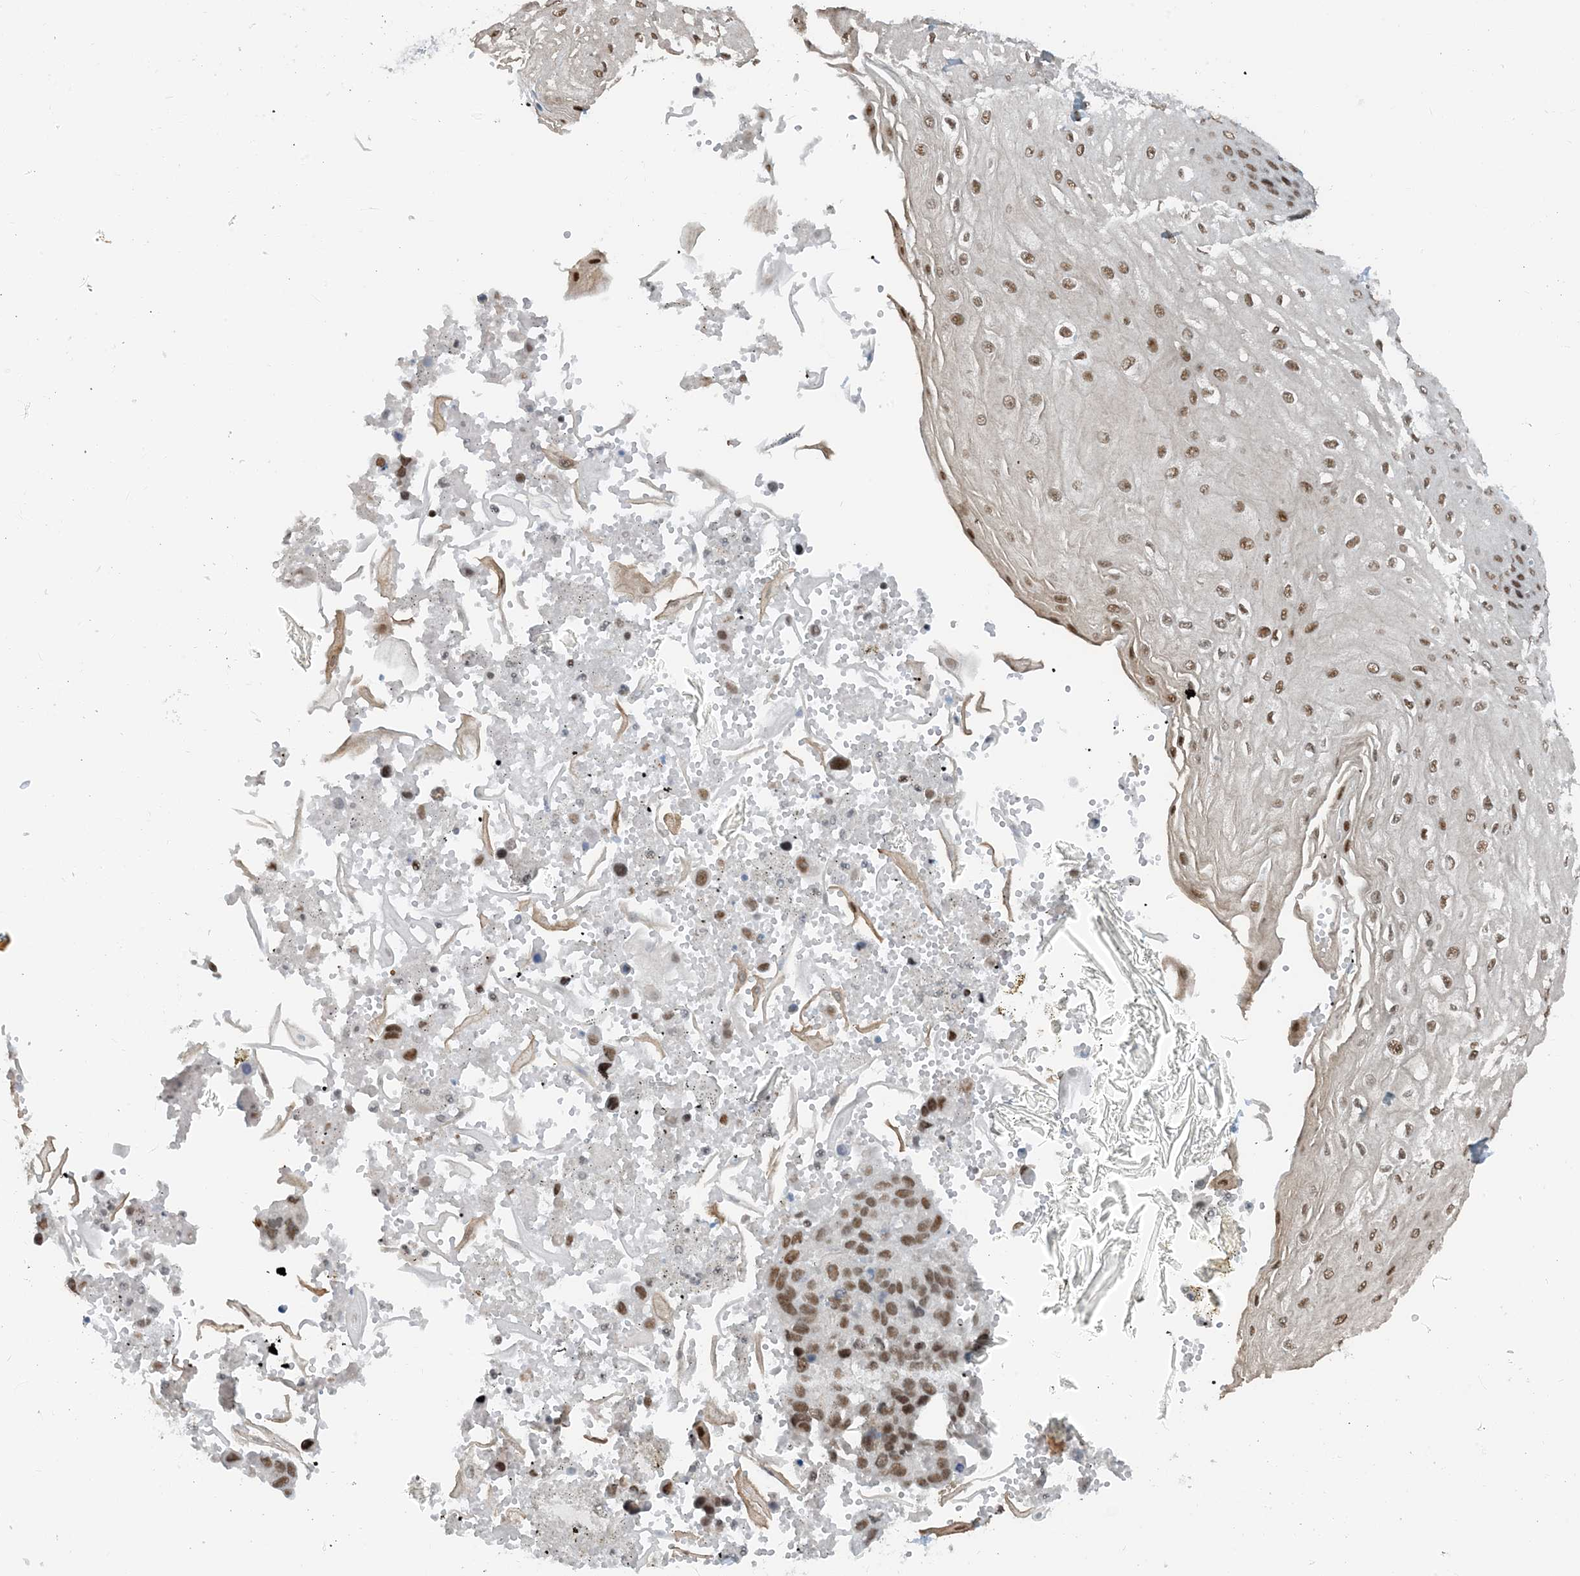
{"staining": {"intensity": "moderate", "quantity": ">75%", "location": "nuclear"}, "tissue": "esophagus", "cell_type": "Squamous epithelial cells", "image_type": "normal", "snomed": [{"axis": "morphology", "description": "Normal tissue, NOS"}, {"axis": "topography", "description": "Esophagus"}], "caption": "Immunohistochemistry of benign esophagus shows medium levels of moderate nuclear staining in about >75% of squamous epithelial cells. Using DAB (brown) and hematoxylin (blue) stains, captured at high magnification using brightfield microscopy.", "gene": "ZNF500", "patient": {"sex": "male", "age": 60}}